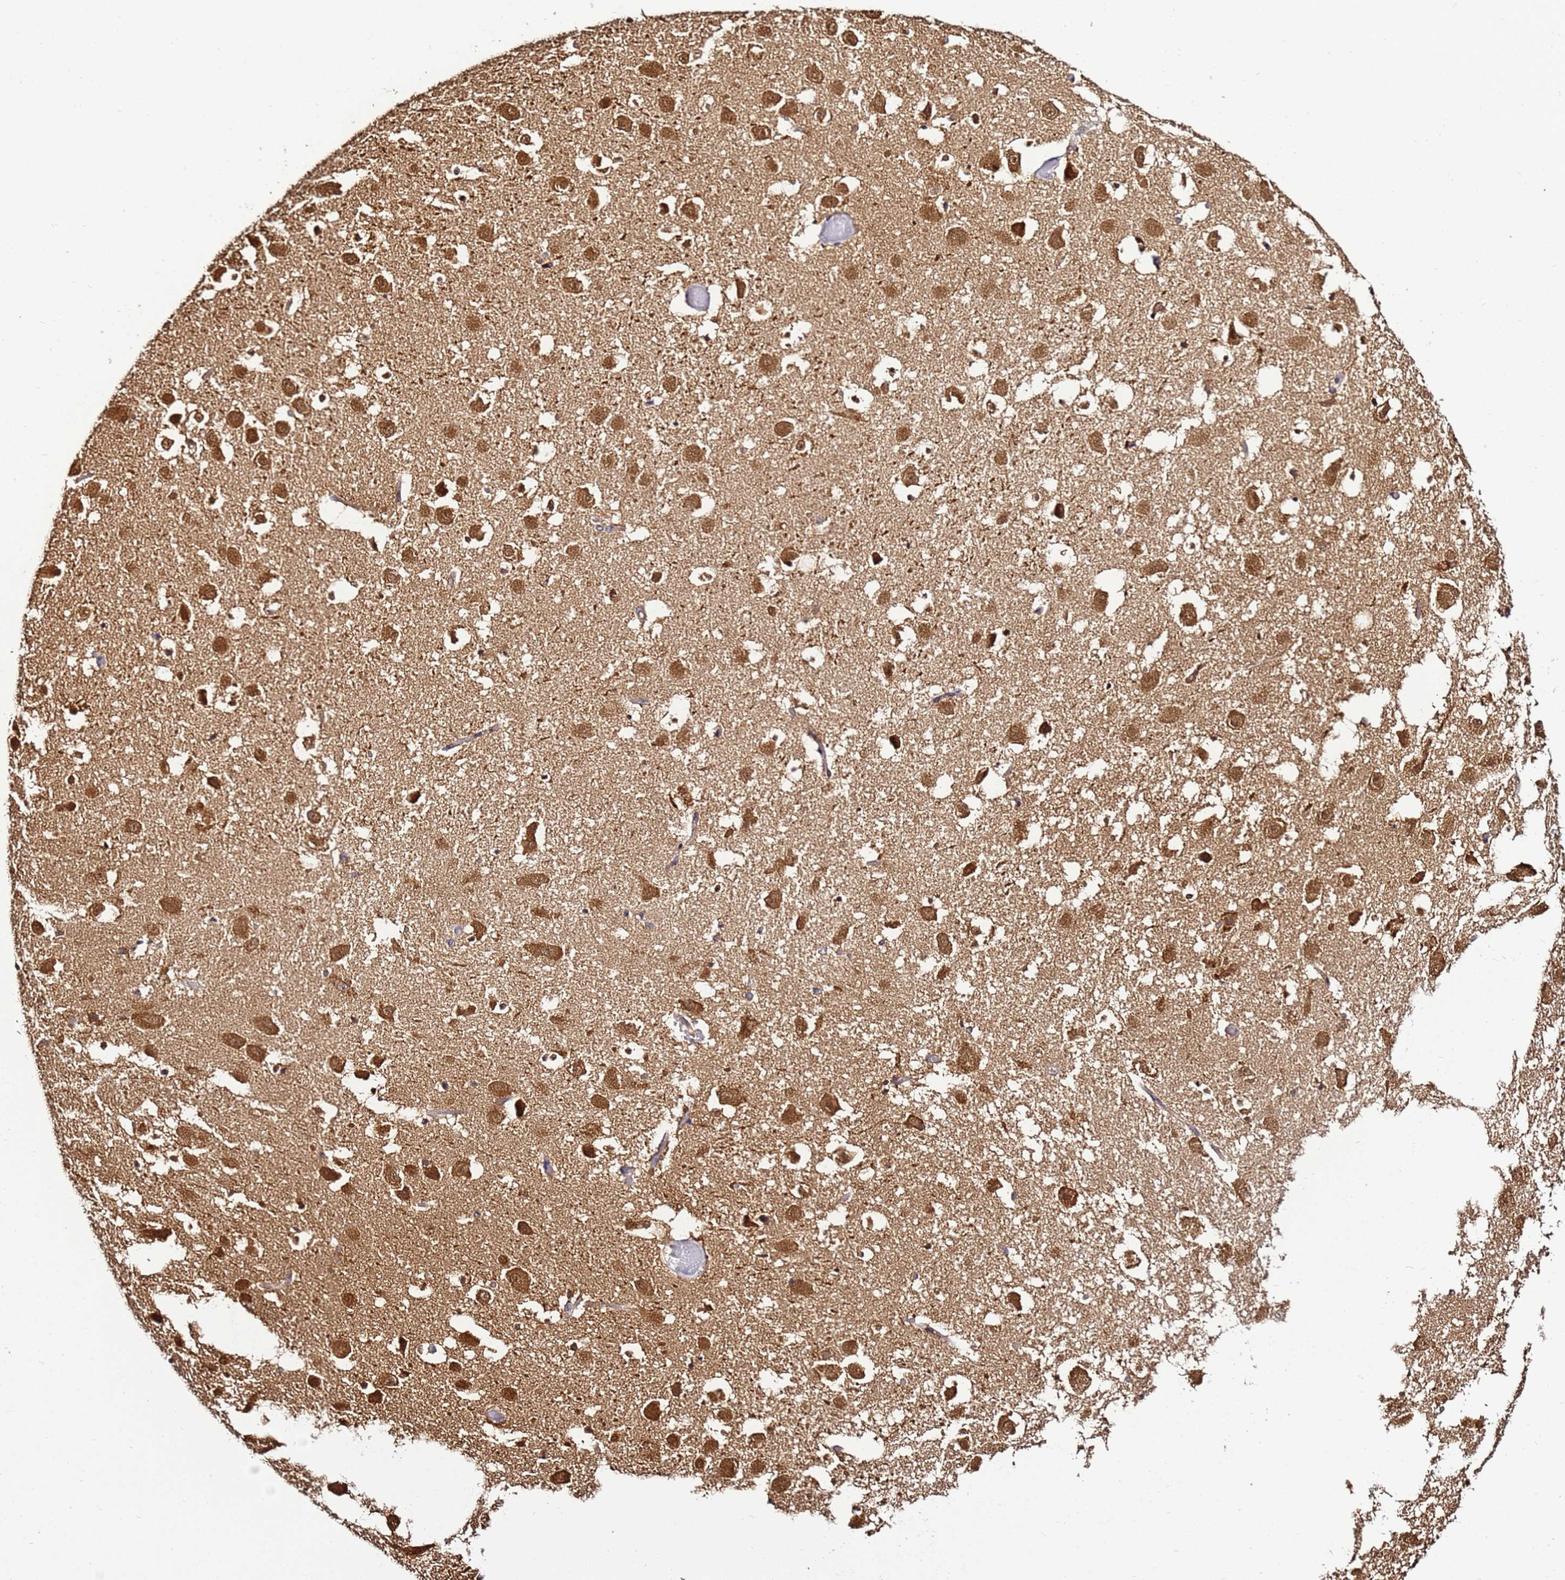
{"staining": {"intensity": "negative", "quantity": "none", "location": "none"}, "tissue": "hippocampus", "cell_type": "Glial cells", "image_type": "normal", "snomed": [{"axis": "morphology", "description": "Normal tissue, NOS"}, {"axis": "topography", "description": "Hippocampus"}], "caption": "Immunohistochemistry micrograph of benign hippocampus: human hippocampus stained with DAB demonstrates no significant protein staining in glial cells.", "gene": "NARS1", "patient": {"sex": "female", "age": 52}}